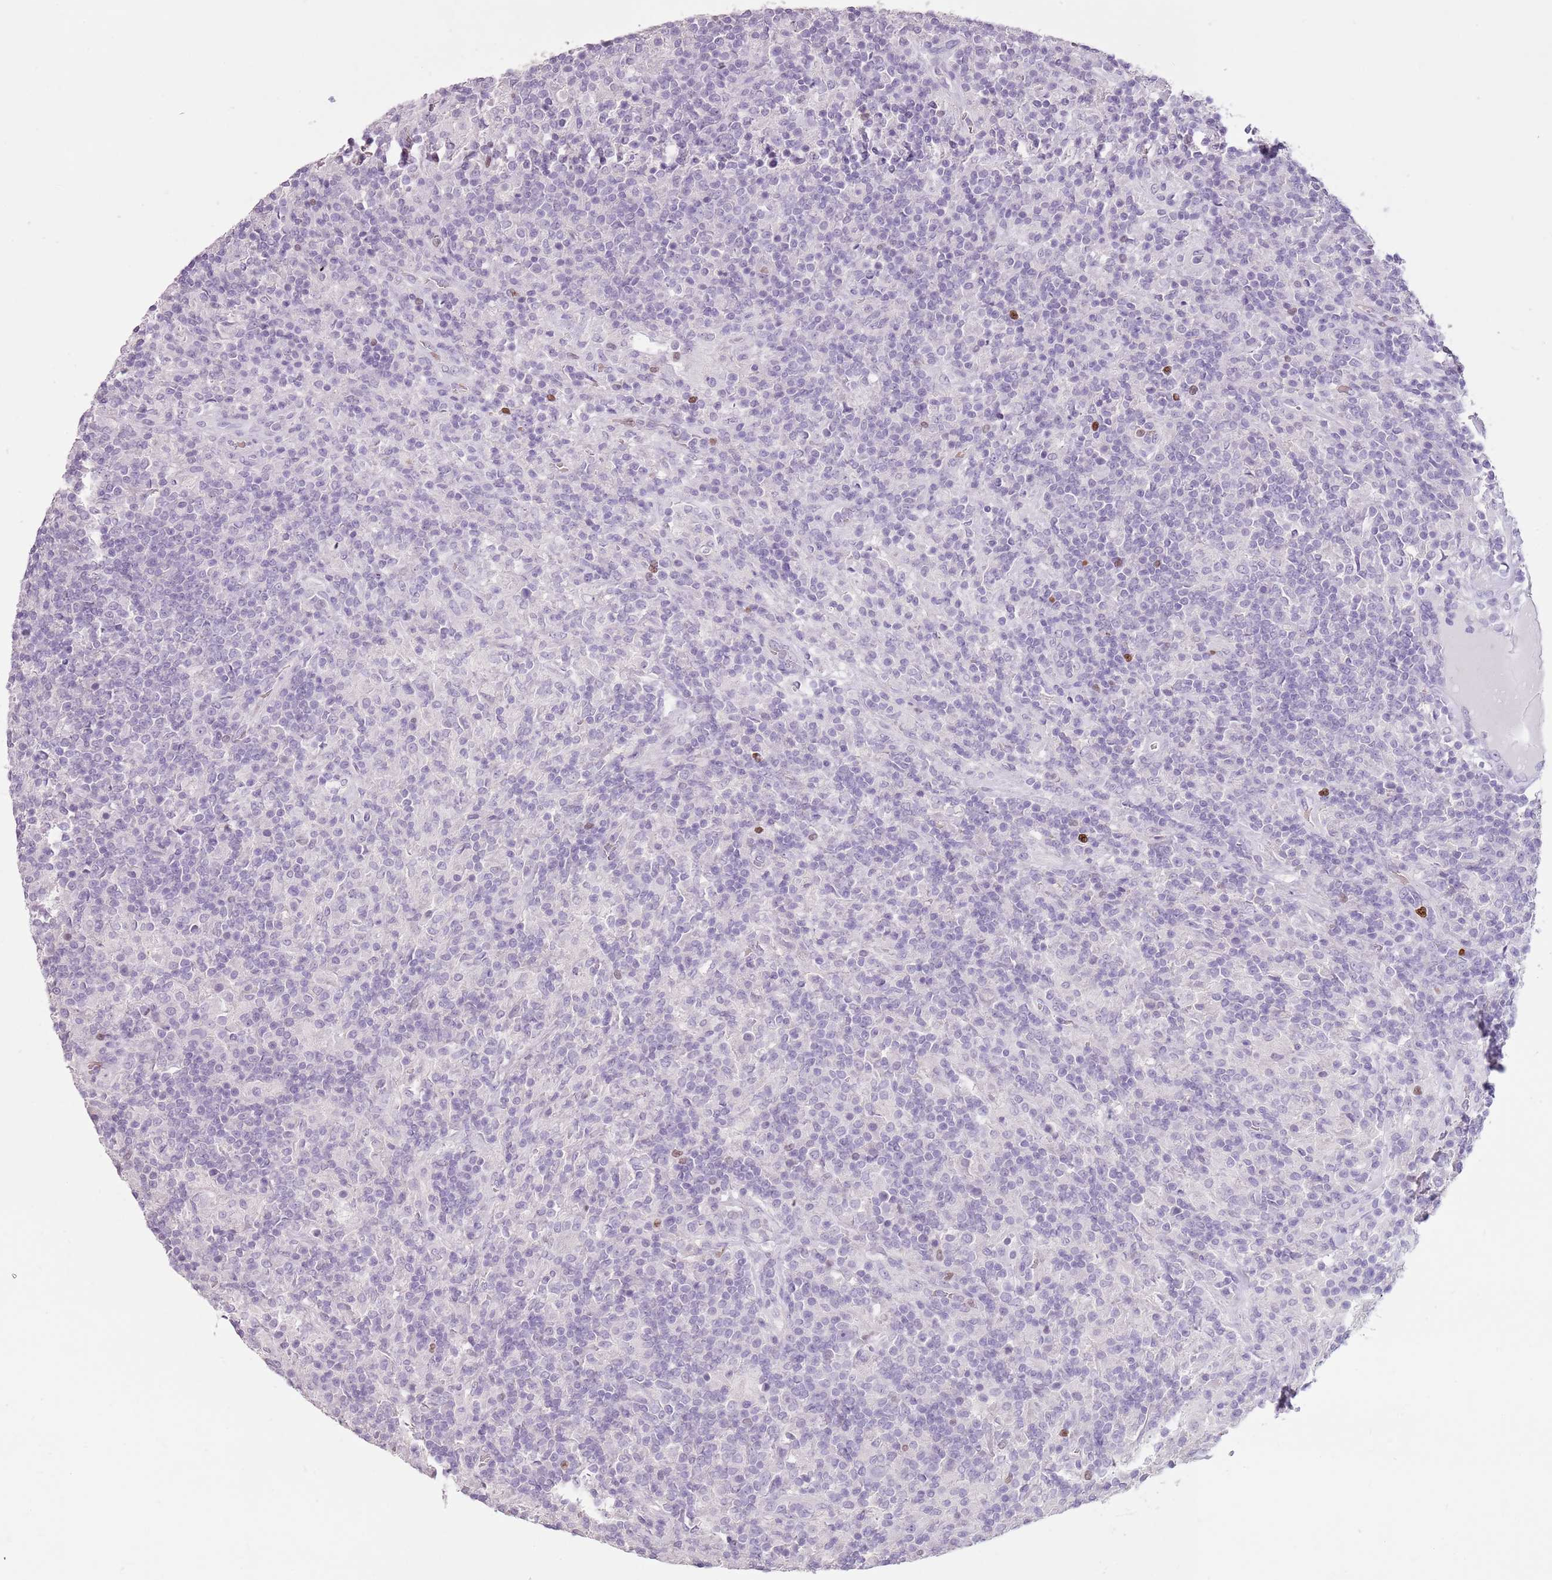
{"staining": {"intensity": "negative", "quantity": "none", "location": "none"}, "tissue": "lymphoma", "cell_type": "Tumor cells", "image_type": "cancer", "snomed": [{"axis": "morphology", "description": "Hodgkin's disease, NOS"}, {"axis": "topography", "description": "Lymph node"}], "caption": "An IHC photomicrograph of lymphoma is shown. There is no staining in tumor cells of lymphoma.", "gene": "CELF6", "patient": {"sex": "male", "age": 70}}